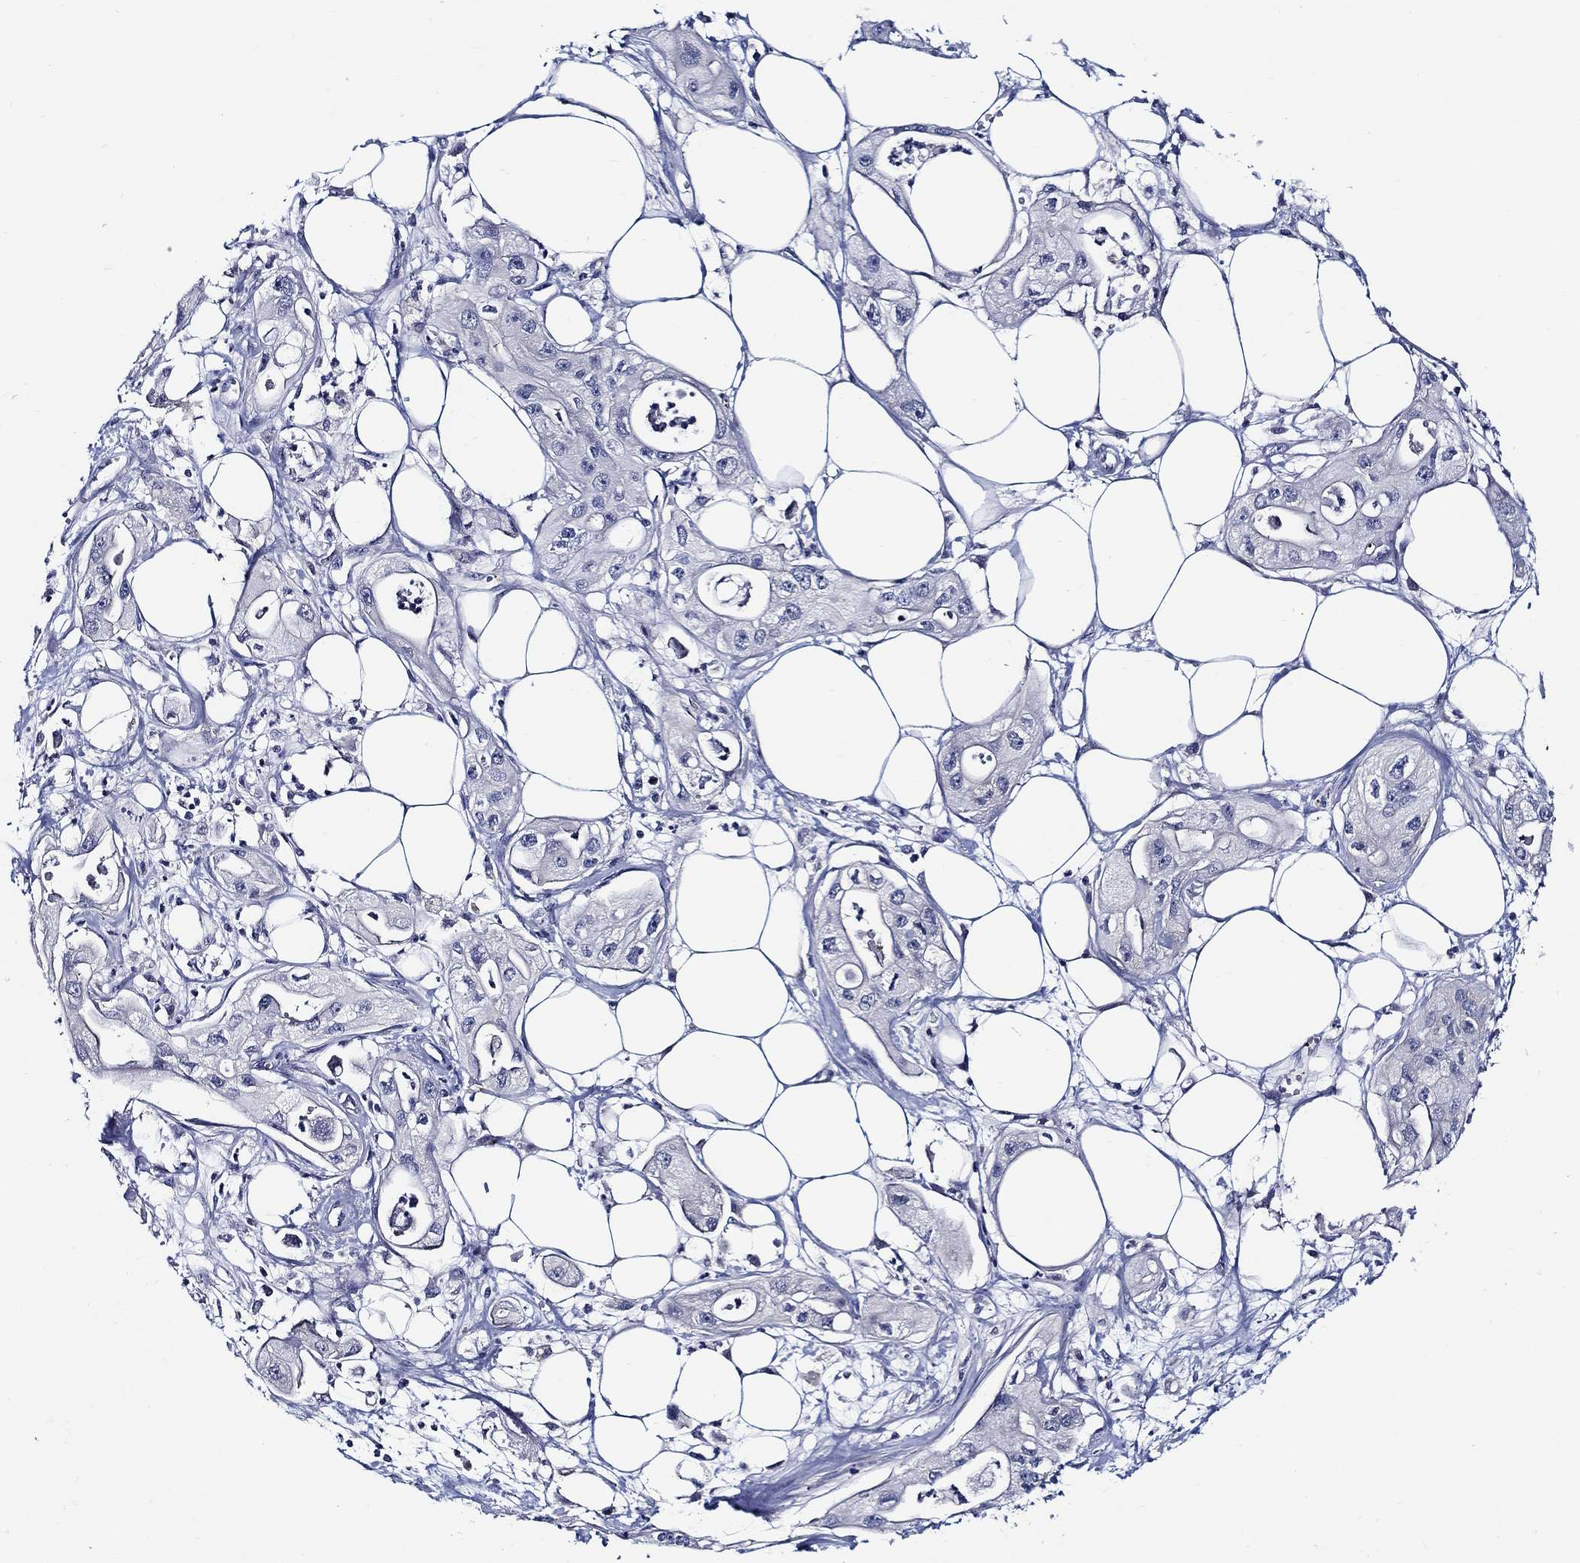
{"staining": {"intensity": "negative", "quantity": "none", "location": "none"}, "tissue": "pancreatic cancer", "cell_type": "Tumor cells", "image_type": "cancer", "snomed": [{"axis": "morphology", "description": "Adenocarcinoma, NOS"}, {"axis": "topography", "description": "Pancreas"}], "caption": "This is an immunohistochemistry image of human adenocarcinoma (pancreatic). There is no positivity in tumor cells.", "gene": "ALOX12", "patient": {"sex": "male", "age": 70}}